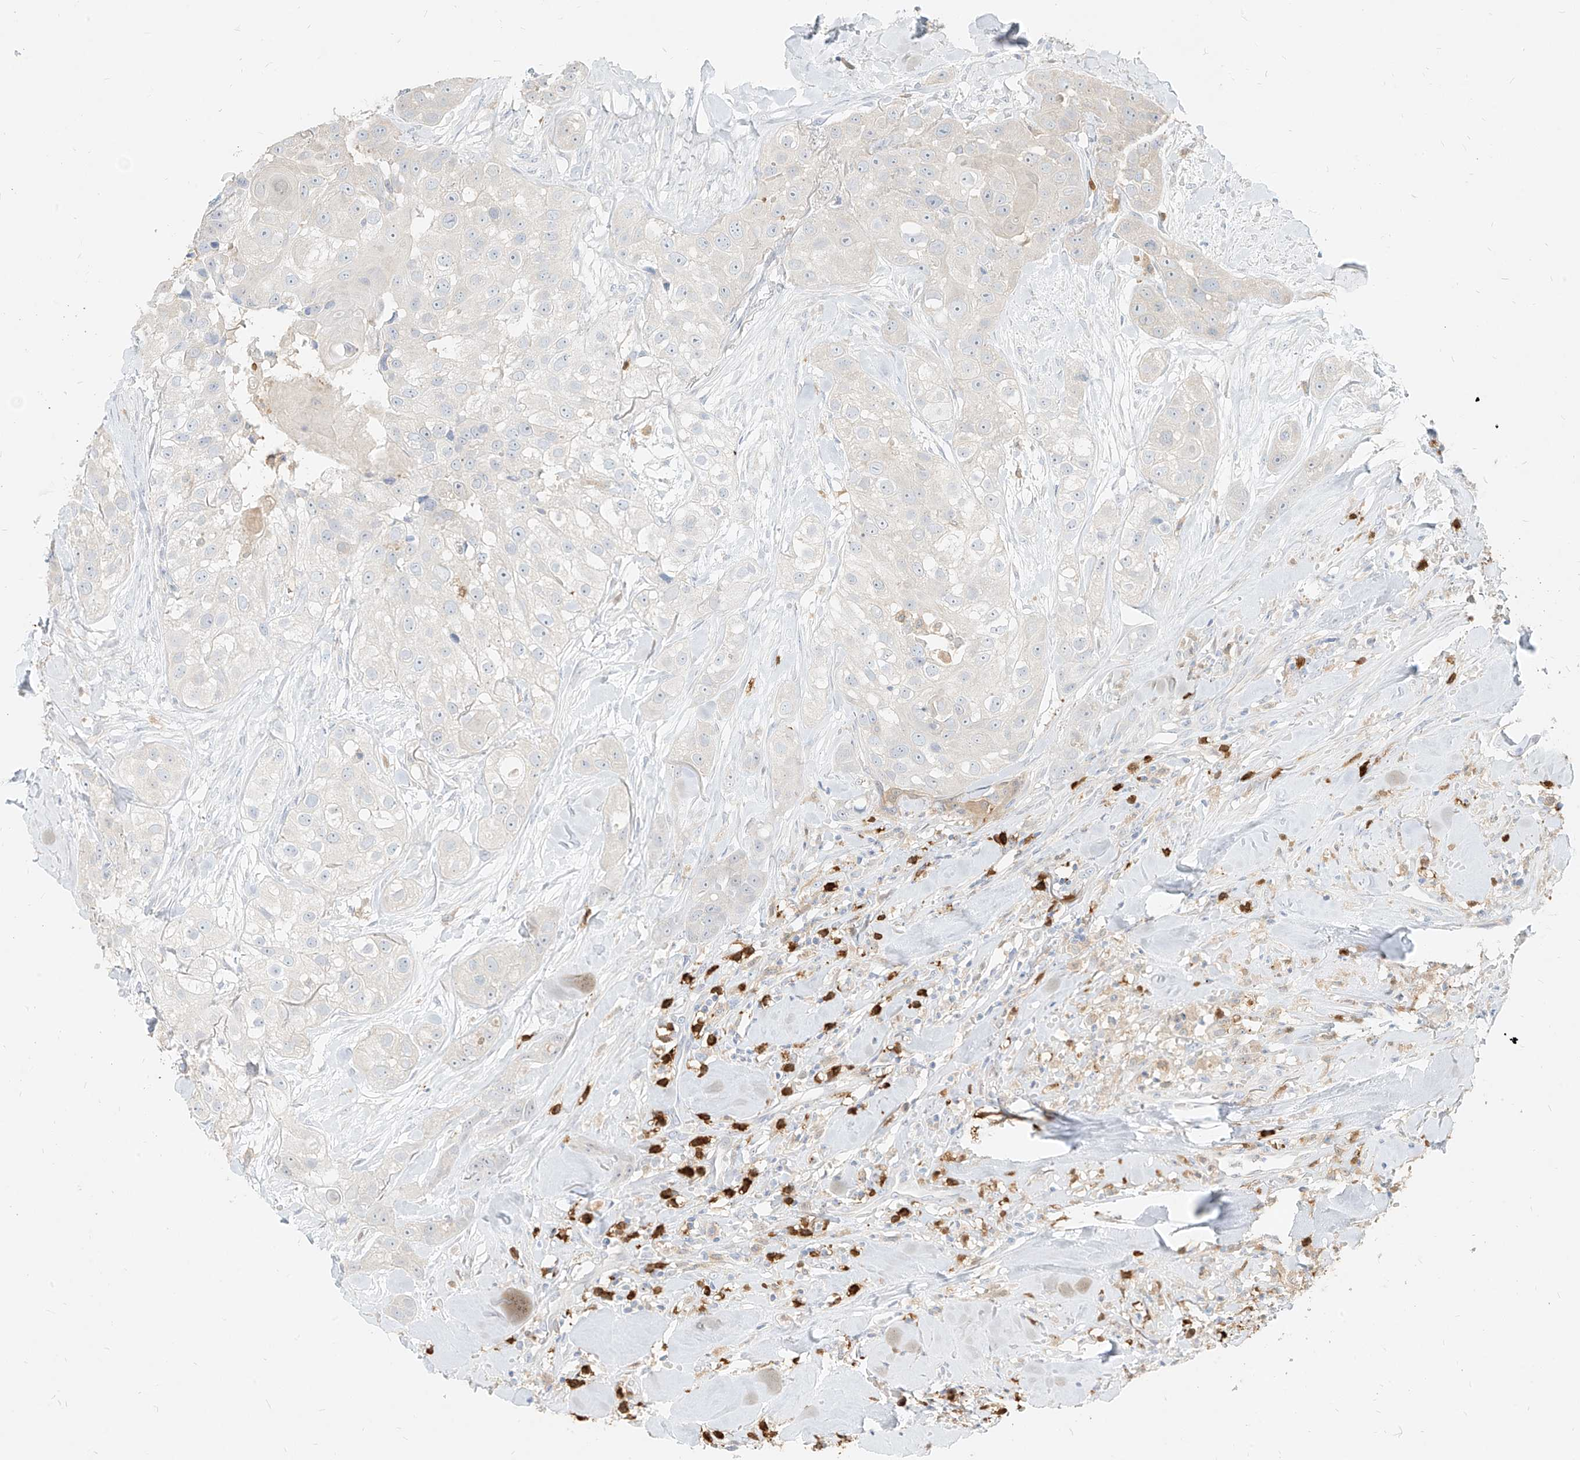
{"staining": {"intensity": "negative", "quantity": "none", "location": "none"}, "tissue": "head and neck cancer", "cell_type": "Tumor cells", "image_type": "cancer", "snomed": [{"axis": "morphology", "description": "Normal tissue, NOS"}, {"axis": "morphology", "description": "Squamous cell carcinoma, NOS"}, {"axis": "topography", "description": "Skeletal muscle"}, {"axis": "topography", "description": "Head-Neck"}], "caption": "Head and neck cancer (squamous cell carcinoma) stained for a protein using IHC shows no positivity tumor cells.", "gene": "PGD", "patient": {"sex": "male", "age": 51}}